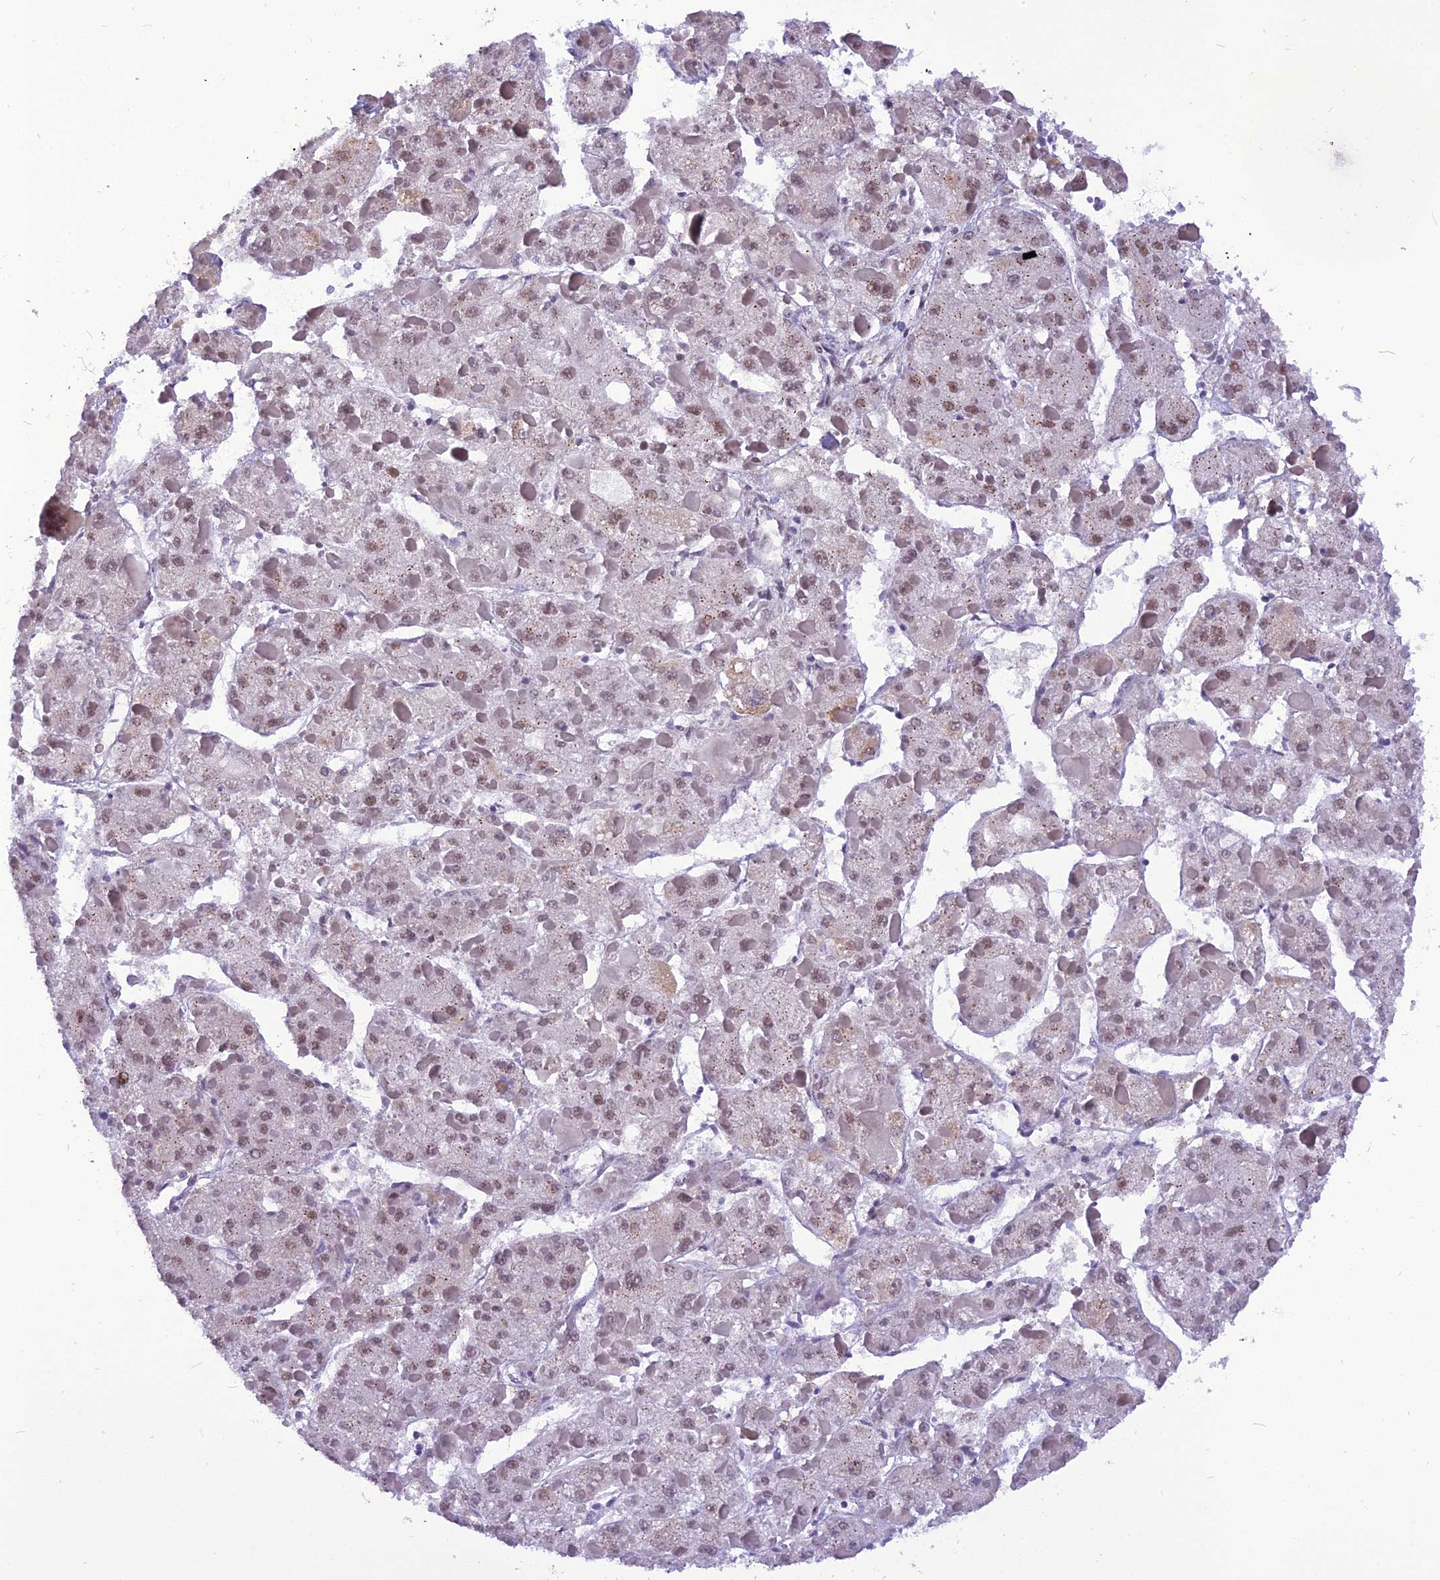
{"staining": {"intensity": "weak", "quantity": "25%-75%", "location": "nuclear"}, "tissue": "liver cancer", "cell_type": "Tumor cells", "image_type": "cancer", "snomed": [{"axis": "morphology", "description": "Carcinoma, Hepatocellular, NOS"}, {"axis": "topography", "description": "Liver"}], "caption": "Hepatocellular carcinoma (liver) tissue exhibits weak nuclear staining in approximately 25%-75% of tumor cells", "gene": "IRF2BP1", "patient": {"sex": "female", "age": 73}}